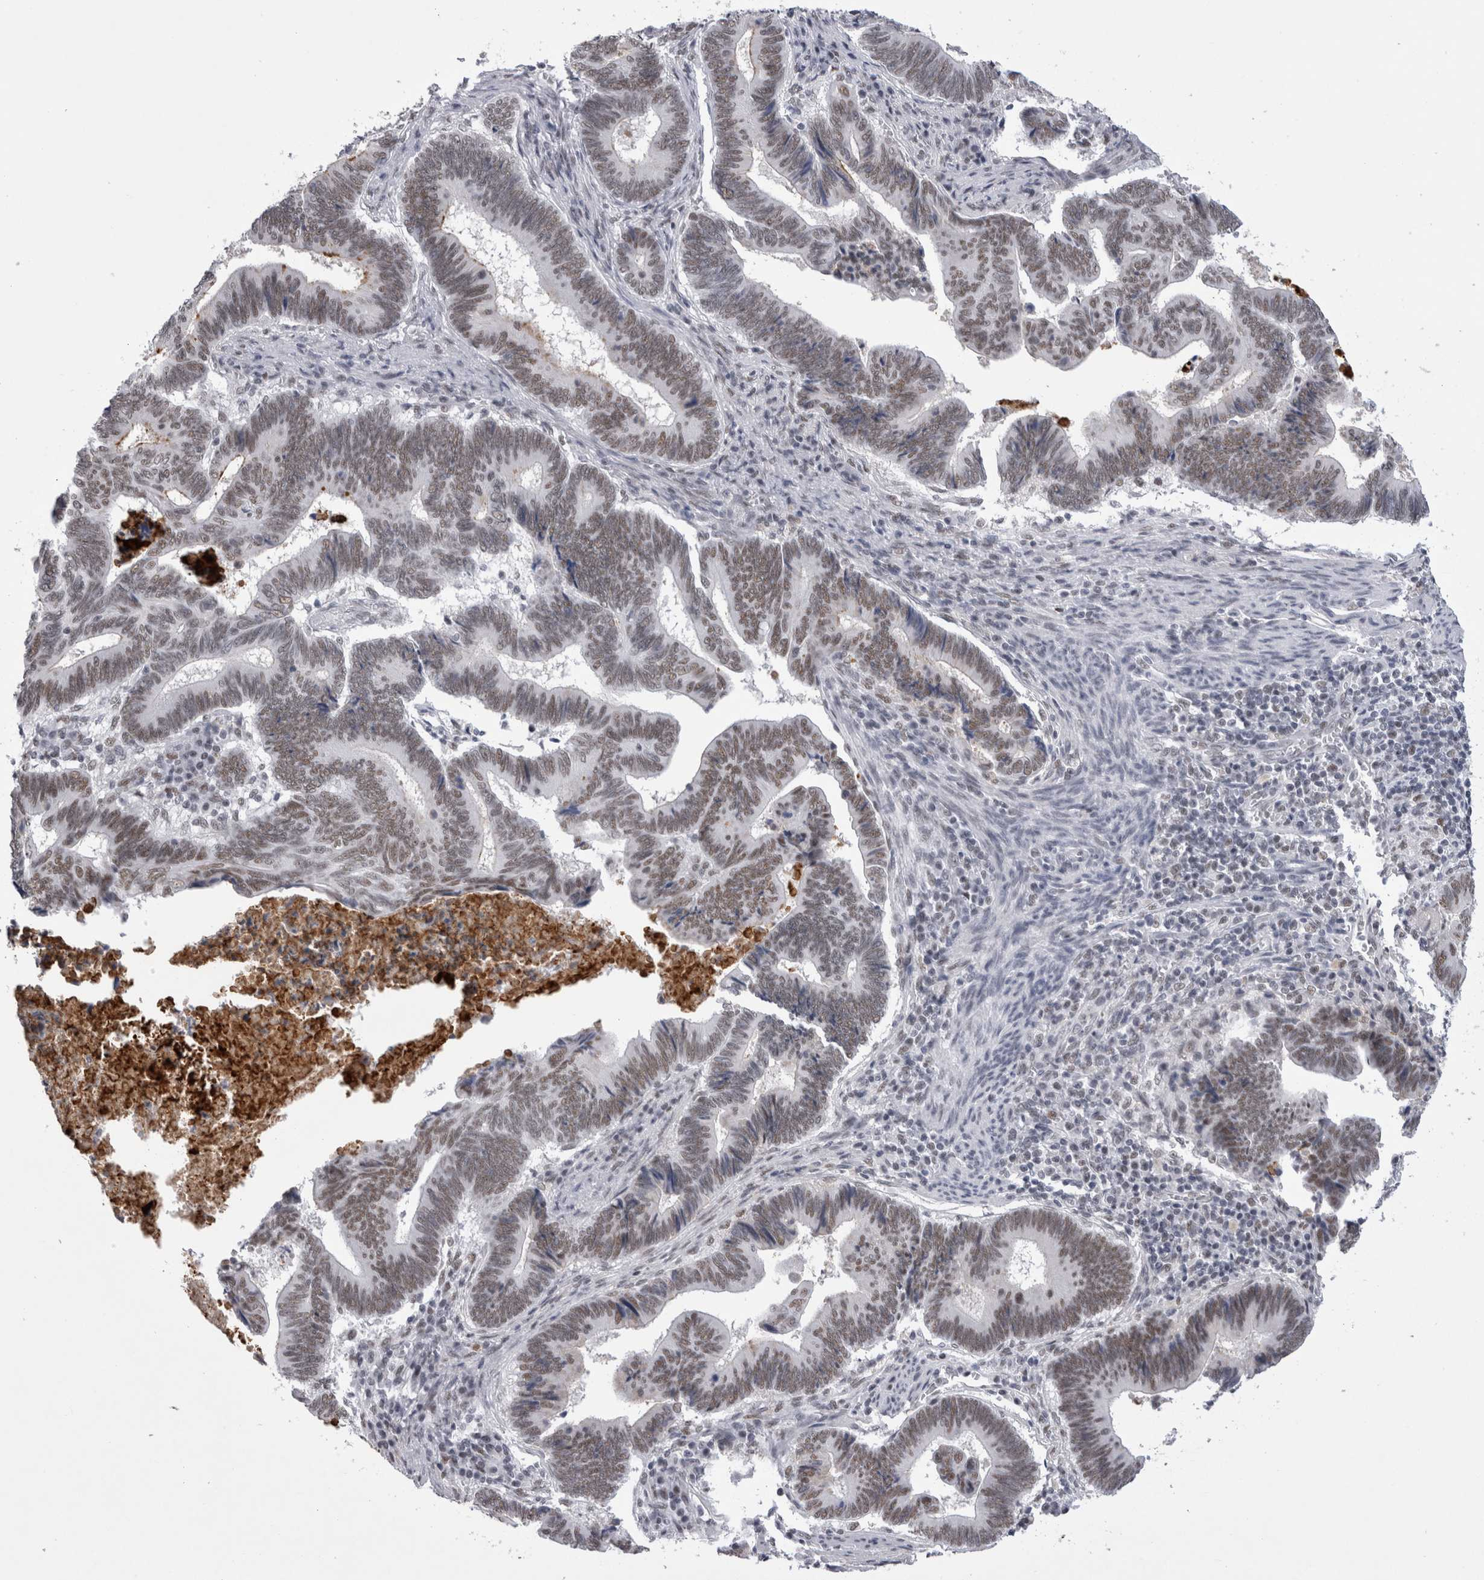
{"staining": {"intensity": "weak", "quantity": ">75%", "location": "nuclear"}, "tissue": "pancreatic cancer", "cell_type": "Tumor cells", "image_type": "cancer", "snomed": [{"axis": "morphology", "description": "Adenocarcinoma, NOS"}, {"axis": "topography", "description": "Pancreas"}], "caption": "Tumor cells exhibit low levels of weak nuclear positivity in about >75% of cells in pancreatic cancer.", "gene": "API5", "patient": {"sex": "female", "age": 70}}